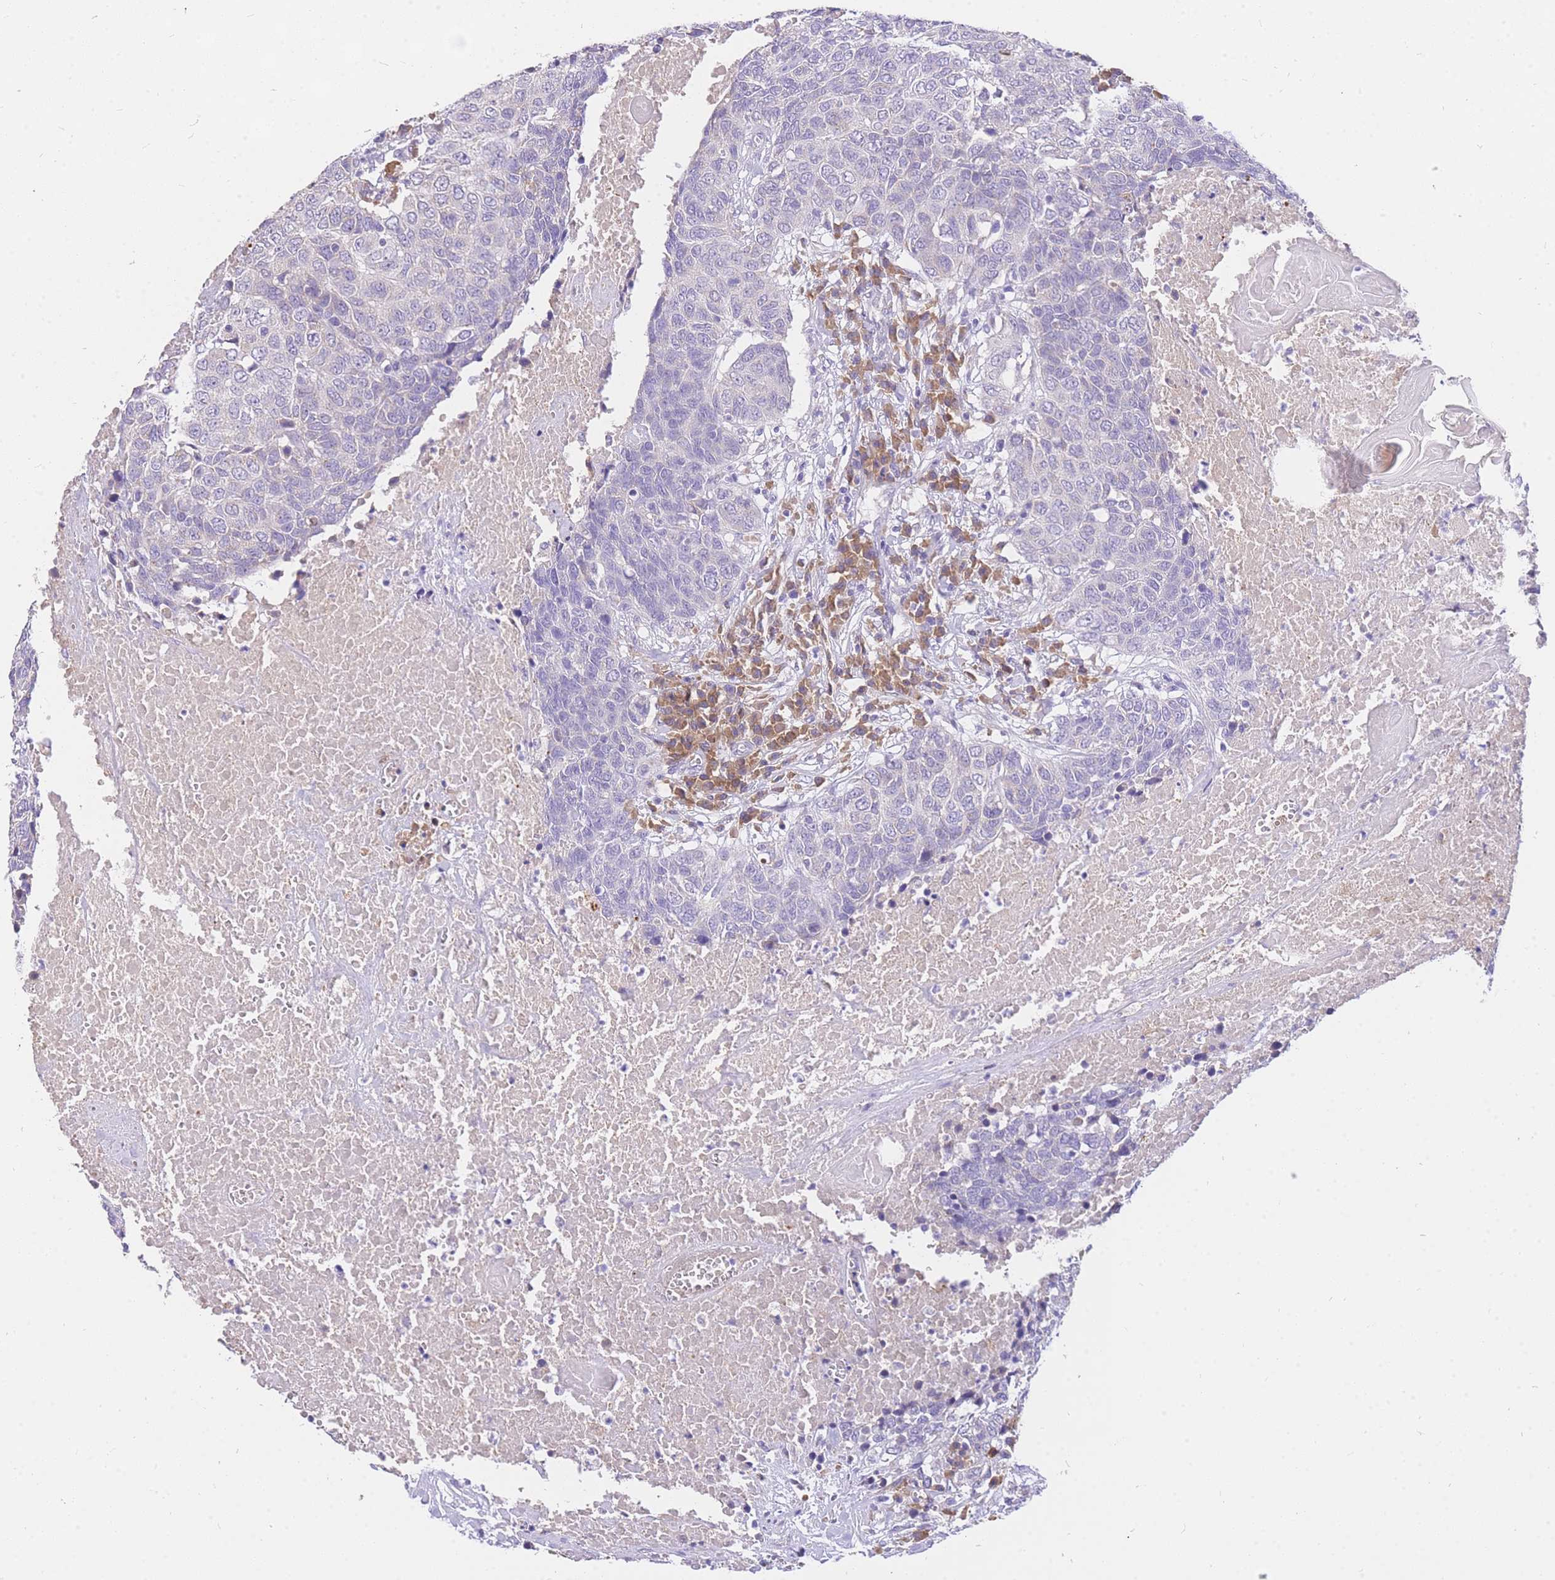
{"staining": {"intensity": "negative", "quantity": "none", "location": "none"}, "tissue": "head and neck cancer", "cell_type": "Tumor cells", "image_type": "cancer", "snomed": [{"axis": "morphology", "description": "Squamous cell carcinoma, NOS"}, {"axis": "topography", "description": "Head-Neck"}], "caption": "Immunohistochemistry (IHC) micrograph of neoplastic tissue: human head and neck cancer stained with DAB shows no significant protein staining in tumor cells.", "gene": "C2orf88", "patient": {"sex": "male", "age": 66}}